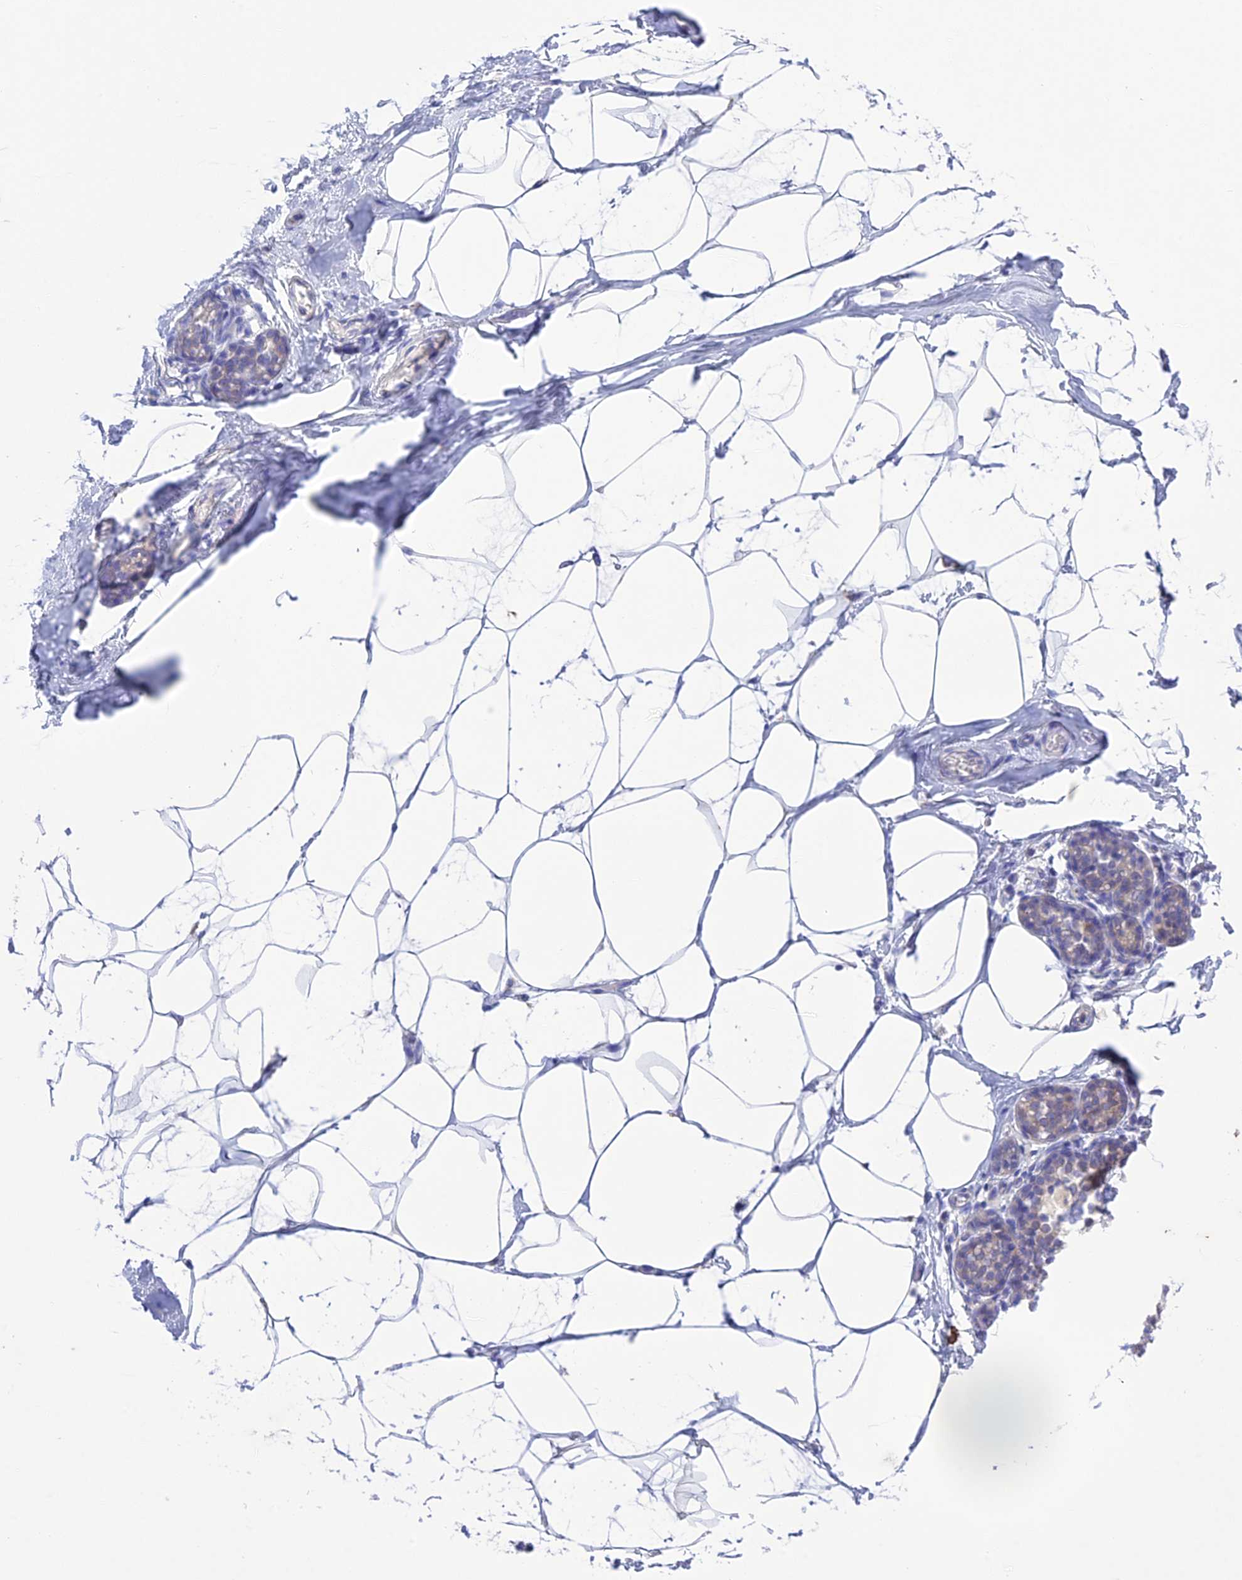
{"staining": {"intensity": "negative", "quantity": "none", "location": "none"}, "tissue": "breast", "cell_type": "Adipocytes", "image_type": "normal", "snomed": [{"axis": "morphology", "description": "Normal tissue, NOS"}, {"axis": "morphology", "description": "Lobular carcinoma"}, {"axis": "topography", "description": "Breast"}], "caption": "Immunohistochemistry (IHC) image of unremarkable breast: breast stained with DAB (3,3'-diaminobenzidine) displays no significant protein expression in adipocytes. (IHC, brightfield microscopy, high magnification).", "gene": "CHSY3", "patient": {"sex": "female", "age": 62}}